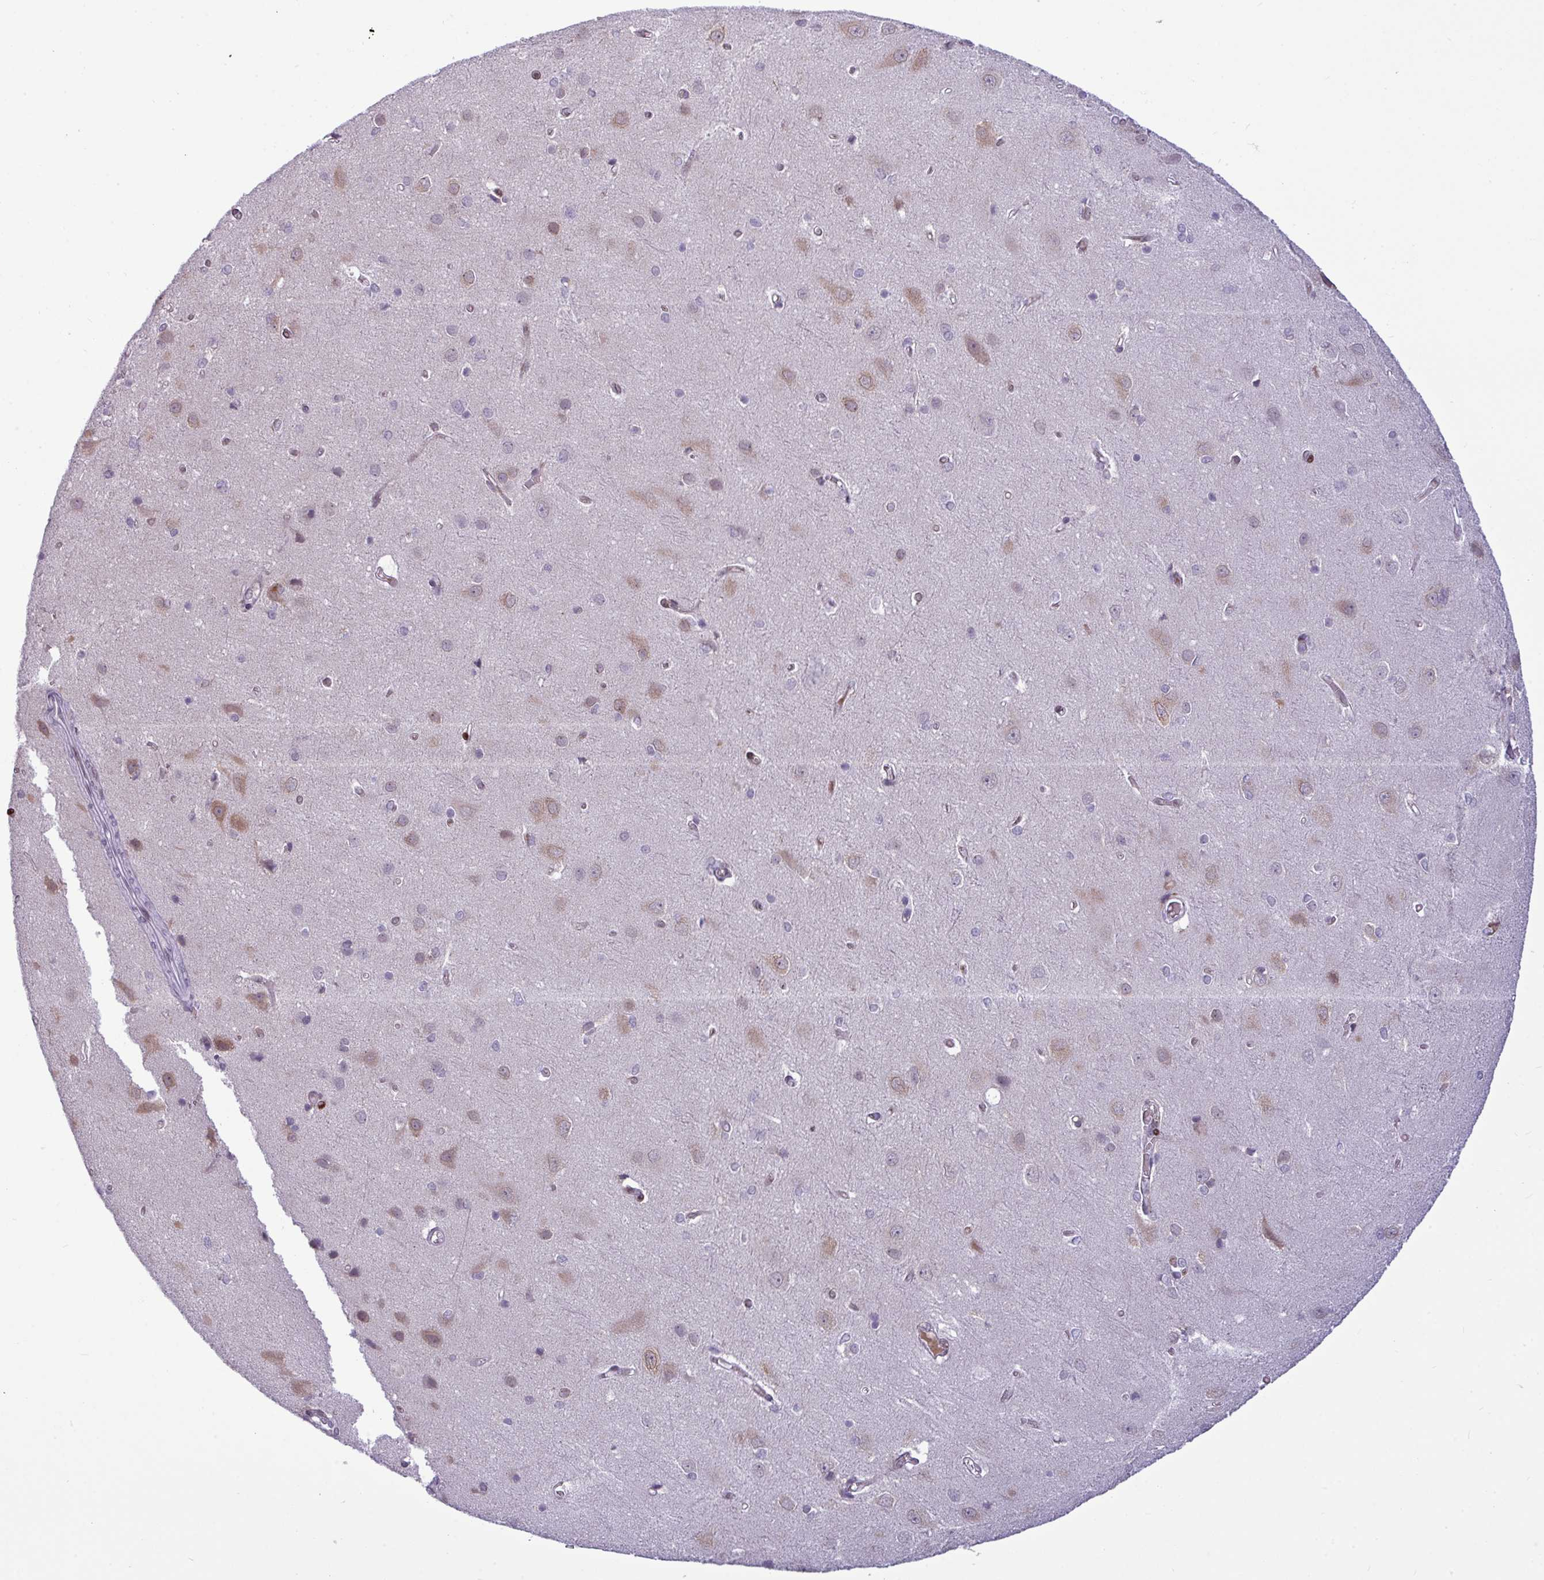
{"staining": {"intensity": "negative", "quantity": "none", "location": "none"}, "tissue": "cerebral cortex", "cell_type": "Endothelial cells", "image_type": "normal", "snomed": [{"axis": "morphology", "description": "Normal tissue, NOS"}, {"axis": "topography", "description": "Cerebral cortex"}], "caption": "Endothelial cells show no significant expression in benign cerebral cortex. (DAB immunohistochemistry visualized using brightfield microscopy, high magnification).", "gene": "SLC66A2", "patient": {"sex": "male", "age": 37}}